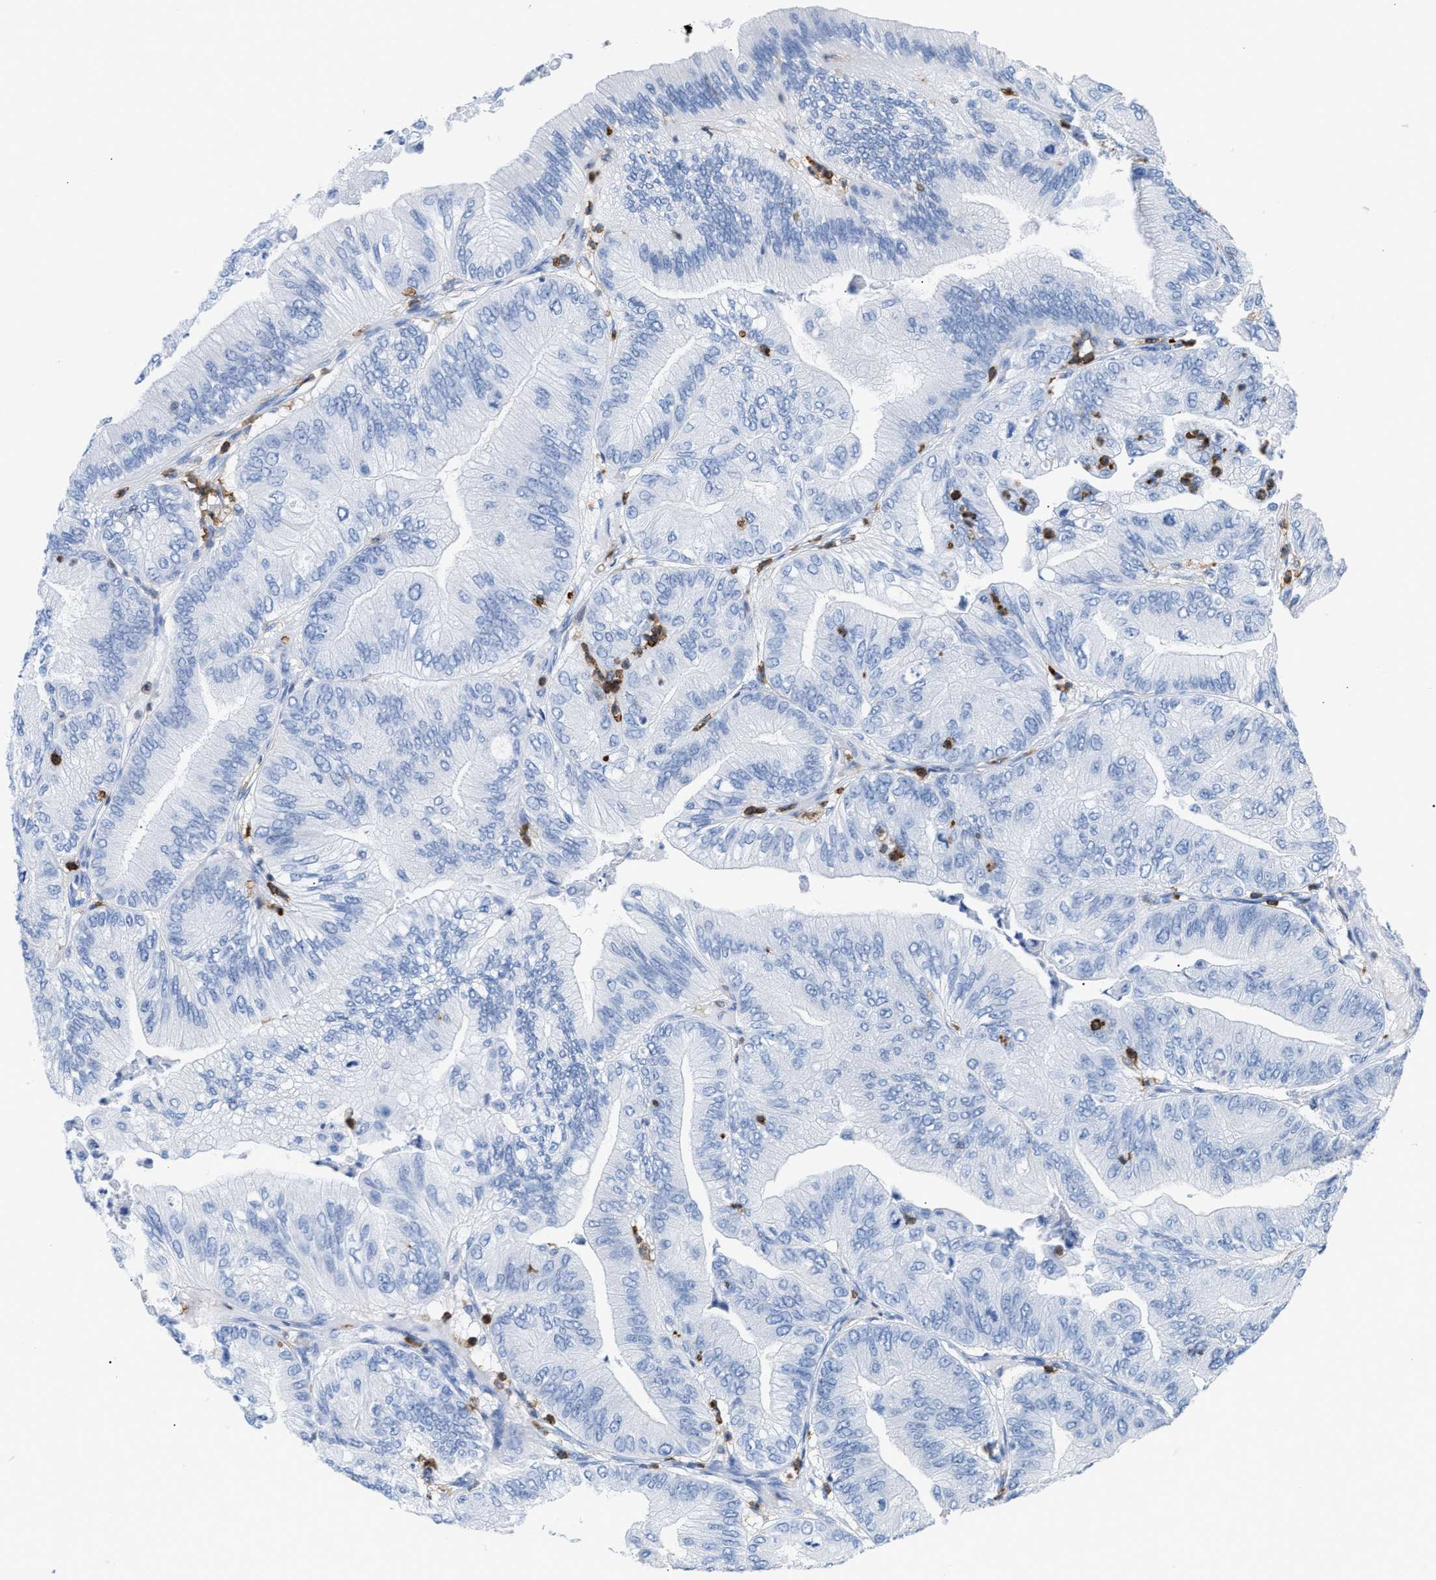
{"staining": {"intensity": "negative", "quantity": "none", "location": "none"}, "tissue": "ovarian cancer", "cell_type": "Tumor cells", "image_type": "cancer", "snomed": [{"axis": "morphology", "description": "Cystadenocarcinoma, mucinous, NOS"}, {"axis": "topography", "description": "Ovary"}], "caption": "This is an immunohistochemistry image of ovarian cancer (mucinous cystadenocarcinoma). There is no expression in tumor cells.", "gene": "LCP1", "patient": {"sex": "female", "age": 61}}